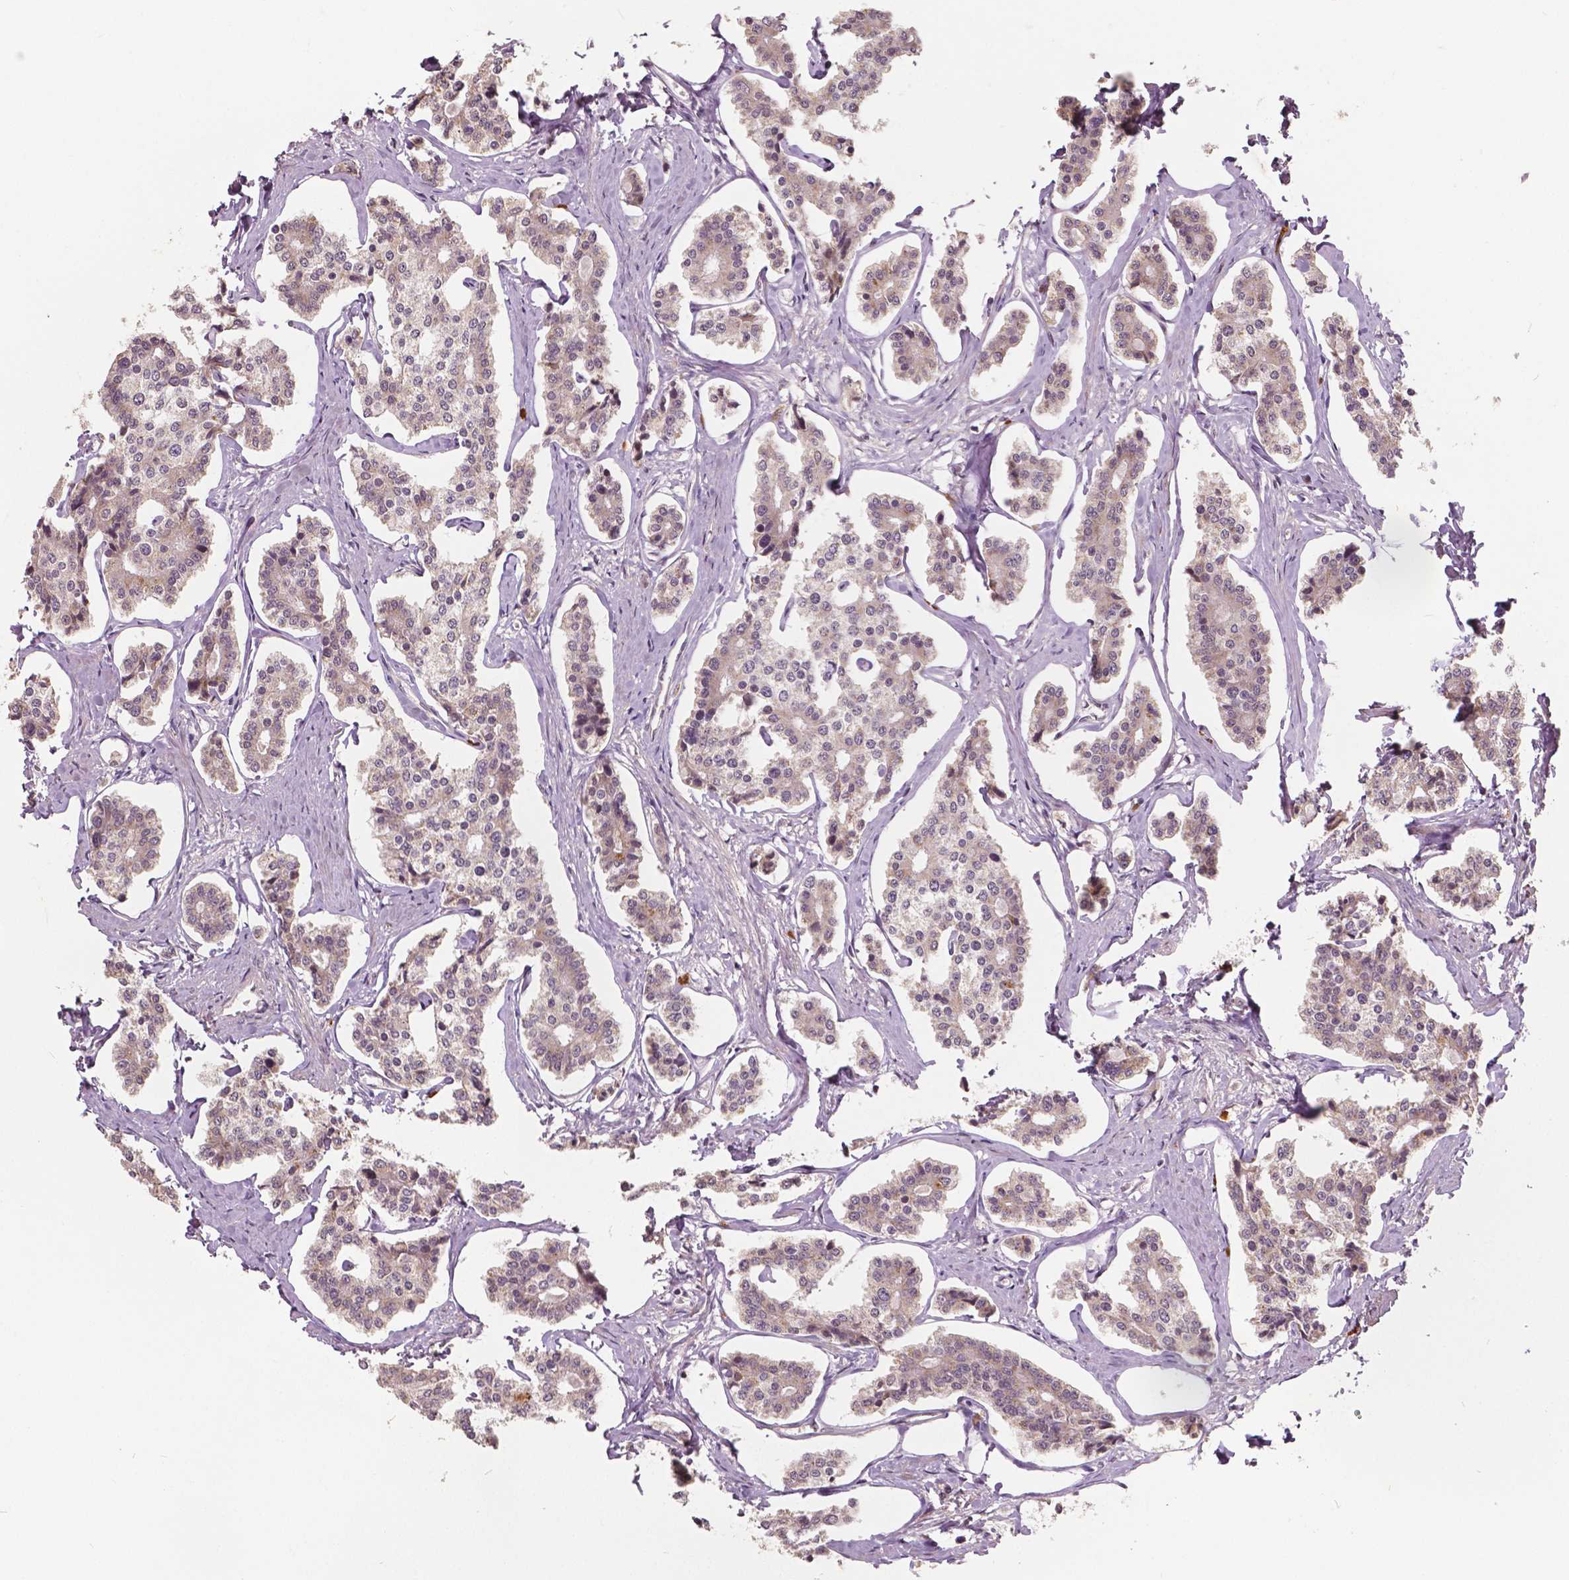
{"staining": {"intensity": "negative", "quantity": "none", "location": "none"}, "tissue": "carcinoid", "cell_type": "Tumor cells", "image_type": "cancer", "snomed": [{"axis": "morphology", "description": "Carcinoid, malignant, NOS"}, {"axis": "topography", "description": "Small intestine"}], "caption": "A high-resolution micrograph shows immunohistochemistry (IHC) staining of carcinoid, which reveals no significant positivity in tumor cells. (DAB immunohistochemistry with hematoxylin counter stain).", "gene": "HMBOX1", "patient": {"sex": "female", "age": 65}}